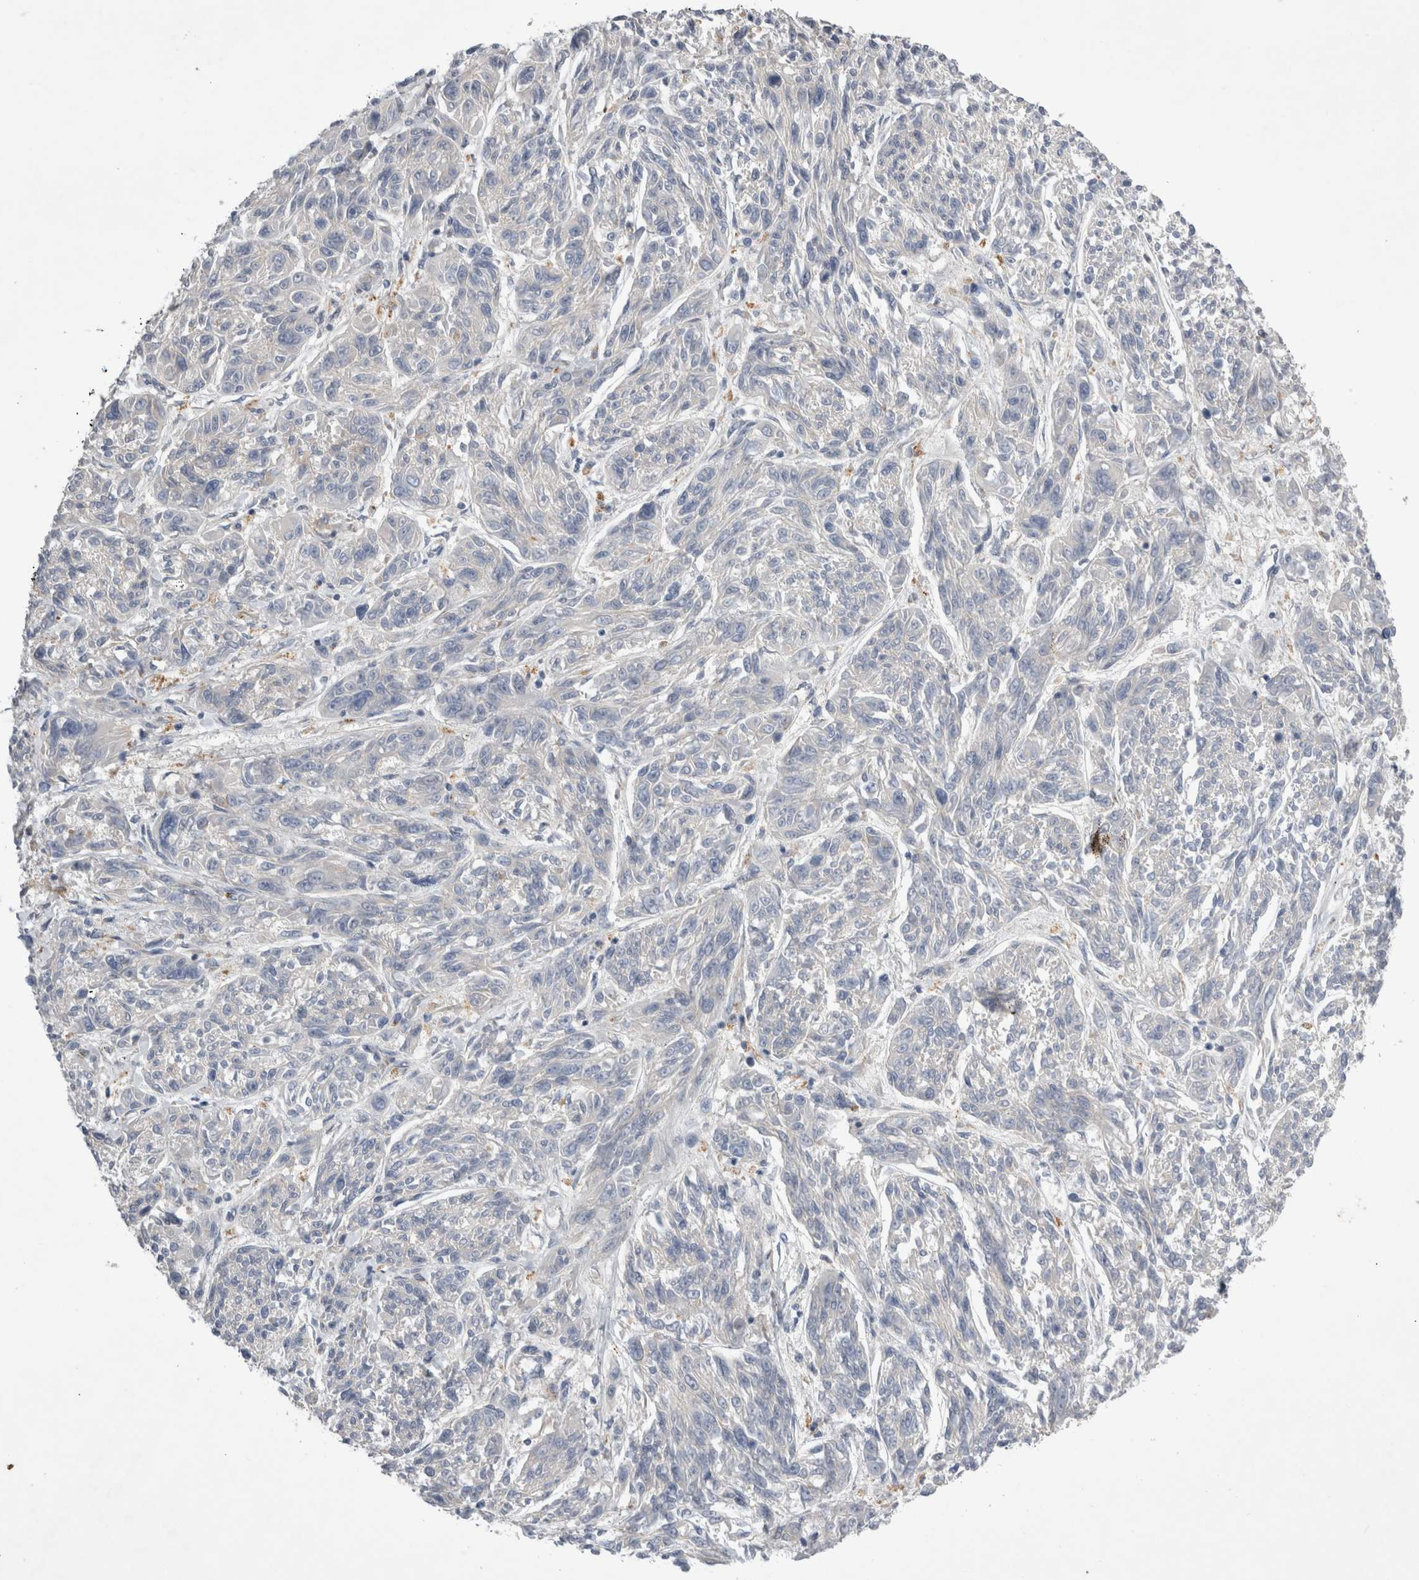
{"staining": {"intensity": "negative", "quantity": "none", "location": "none"}, "tissue": "melanoma", "cell_type": "Tumor cells", "image_type": "cancer", "snomed": [{"axis": "morphology", "description": "Malignant melanoma, NOS"}, {"axis": "topography", "description": "Skin"}], "caption": "The histopathology image exhibits no staining of tumor cells in melanoma.", "gene": "STRADB", "patient": {"sex": "male", "age": 53}}